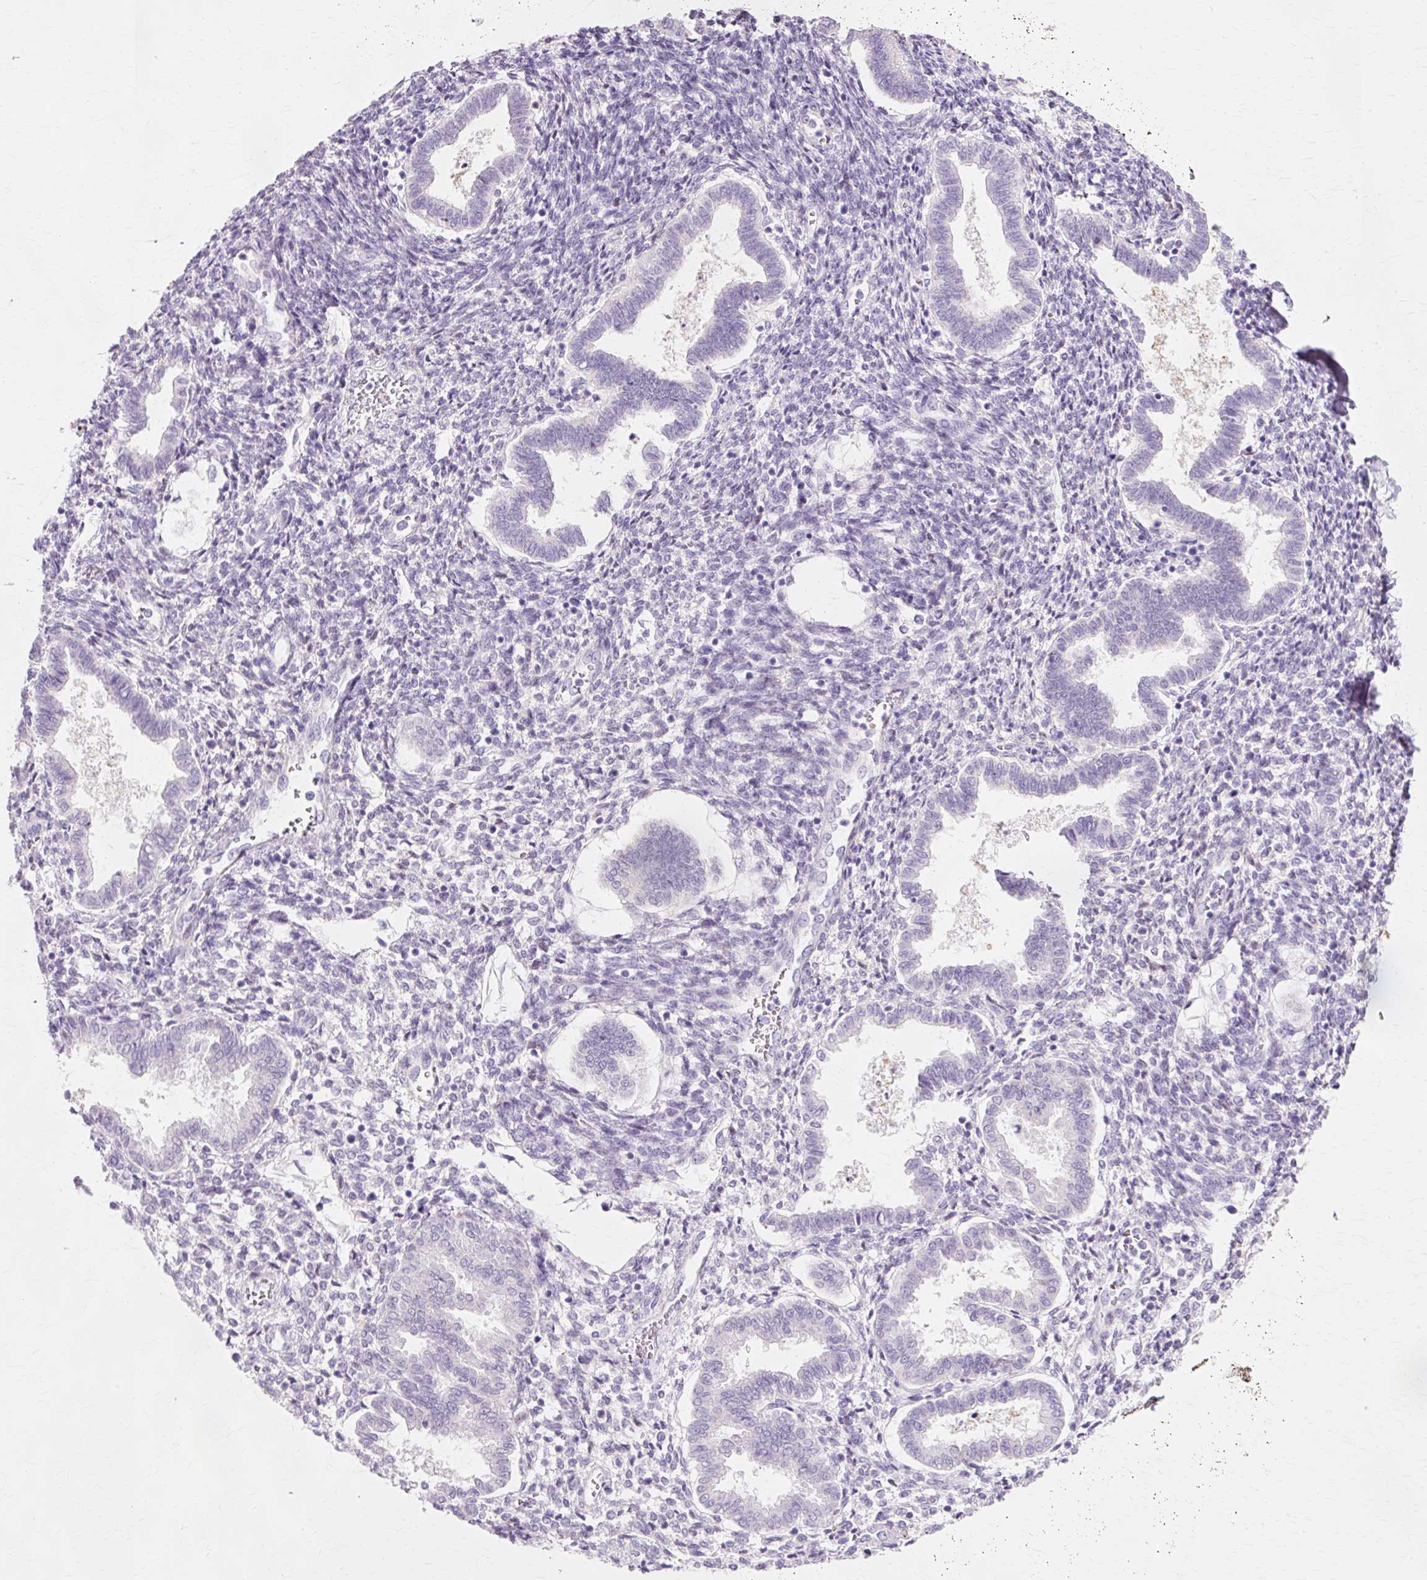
{"staining": {"intensity": "negative", "quantity": "none", "location": "none"}, "tissue": "endometrium", "cell_type": "Cells in endometrial stroma", "image_type": "normal", "snomed": [{"axis": "morphology", "description": "Normal tissue, NOS"}, {"axis": "topography", "description": "Endometrium"}], "caption": "DAB immunohistochemical staining of benign human endometrium reveals no significant positivity in cells in endometrial stroma.", "gene": "VN1R2", "patient": {"sex": "female", "age": 24}}